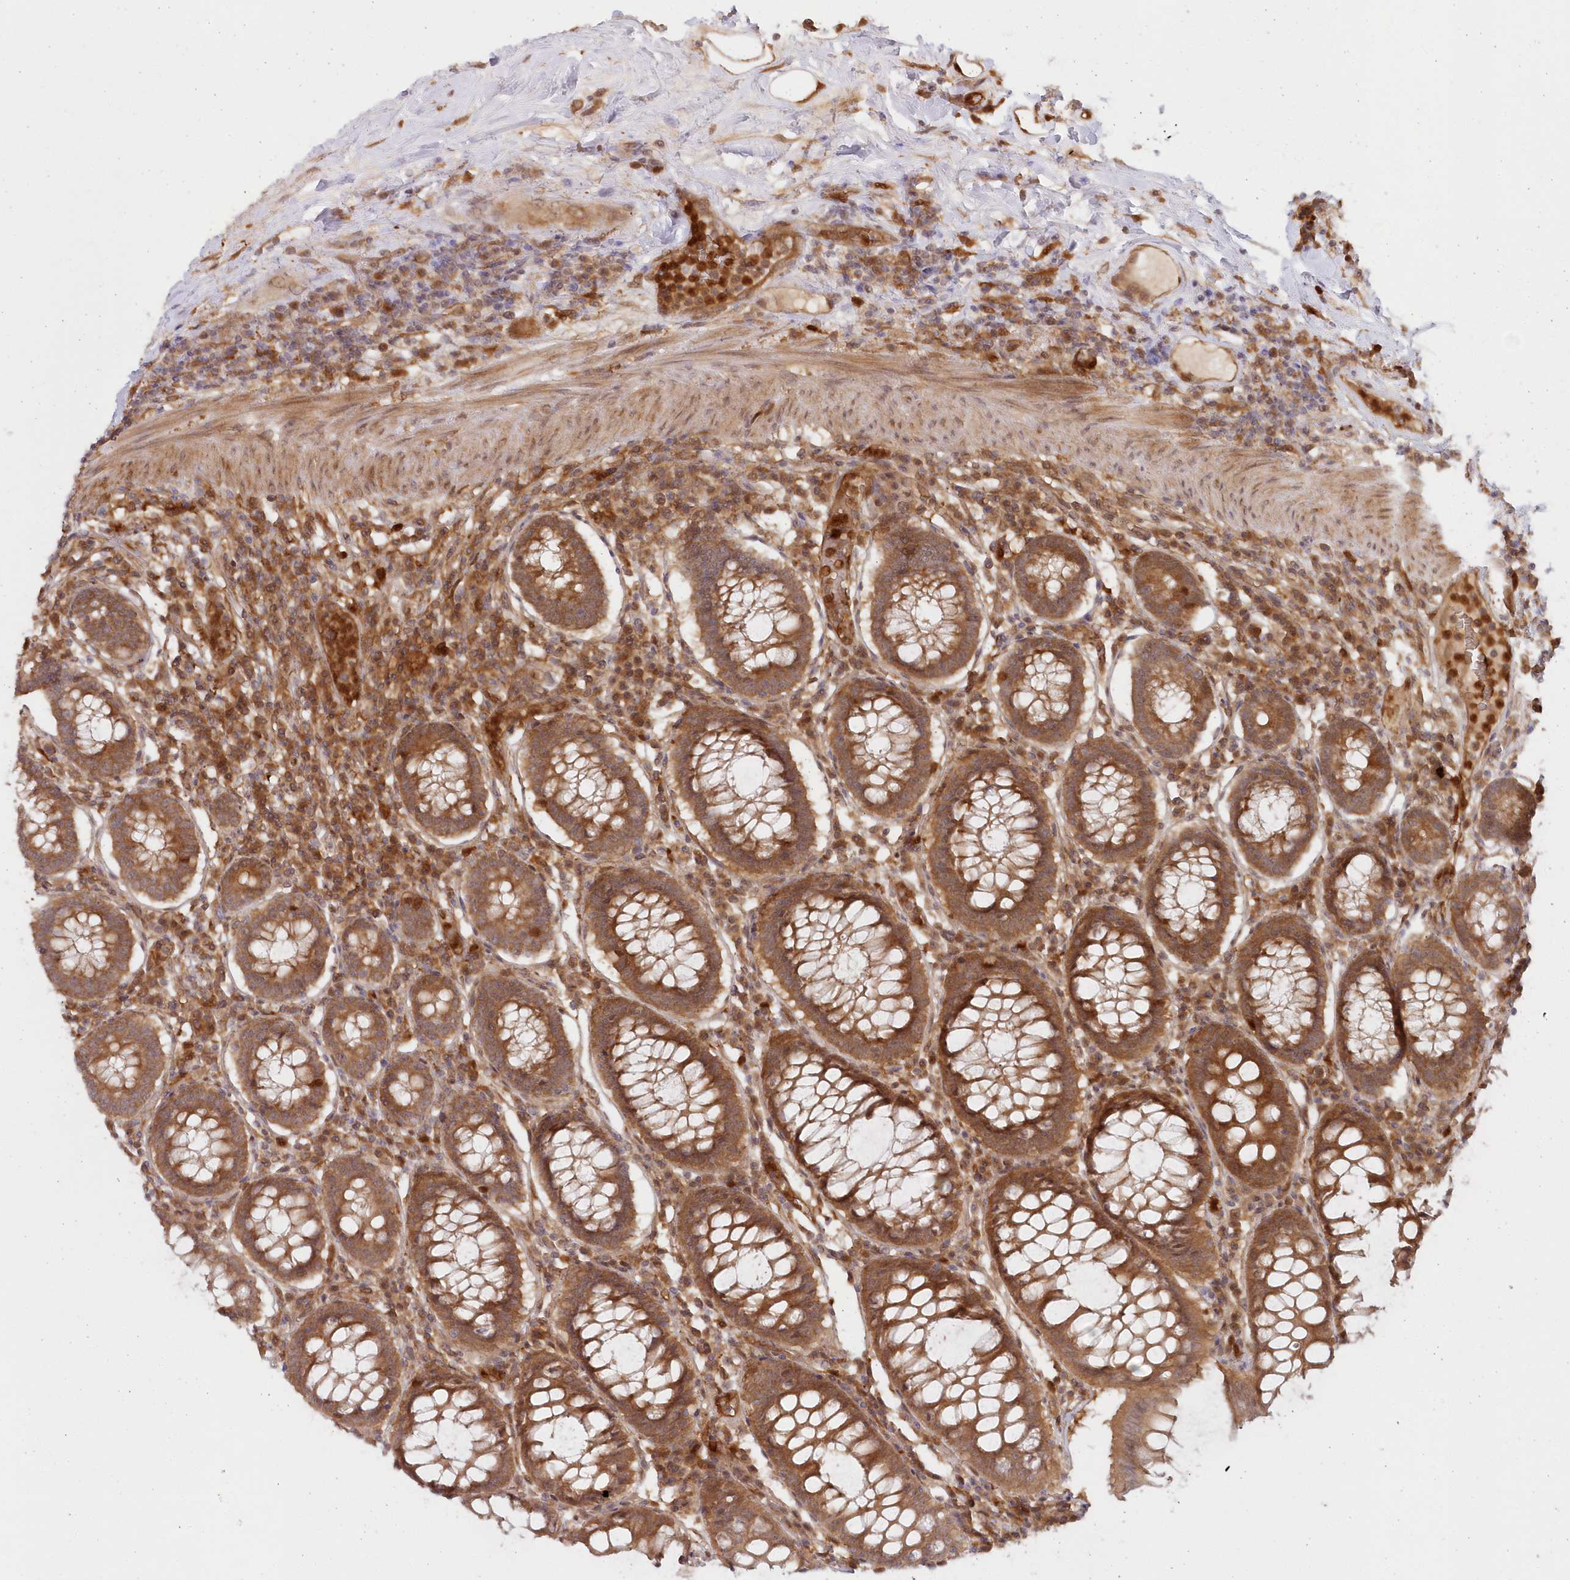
{"staining": {"intensity": "moderate", "quantity": ">75%", "location": "cytoplasmic/membranous"}, "tissue": "colorectal cancer", "cell_type": "Tumor cells", "image_type": "cancer", "snomed": [{"axis": "morphology", "description": "Normal tissue, NOS"}, {"axis": "morphology", "description": "Adenocarcinoma, NOS"}, {"axis": "topography", "description": "Colon"}], "caption": "IHC staining of adenocarcinoma (colorectal), which demonstrates medium levels of moderate cytoplasmic/membranous expression in about >75% of tumor cells indicating moderate cytoplasmic/membranous protein positivity. The staining was performed using DAB (3,3'-diaminobenzidine) (brown) for protein detection and nuclei were counterstained in hematoxylin (blue).", "gene": "GBE1", "patient": {"sex": "female", "age": 75}}